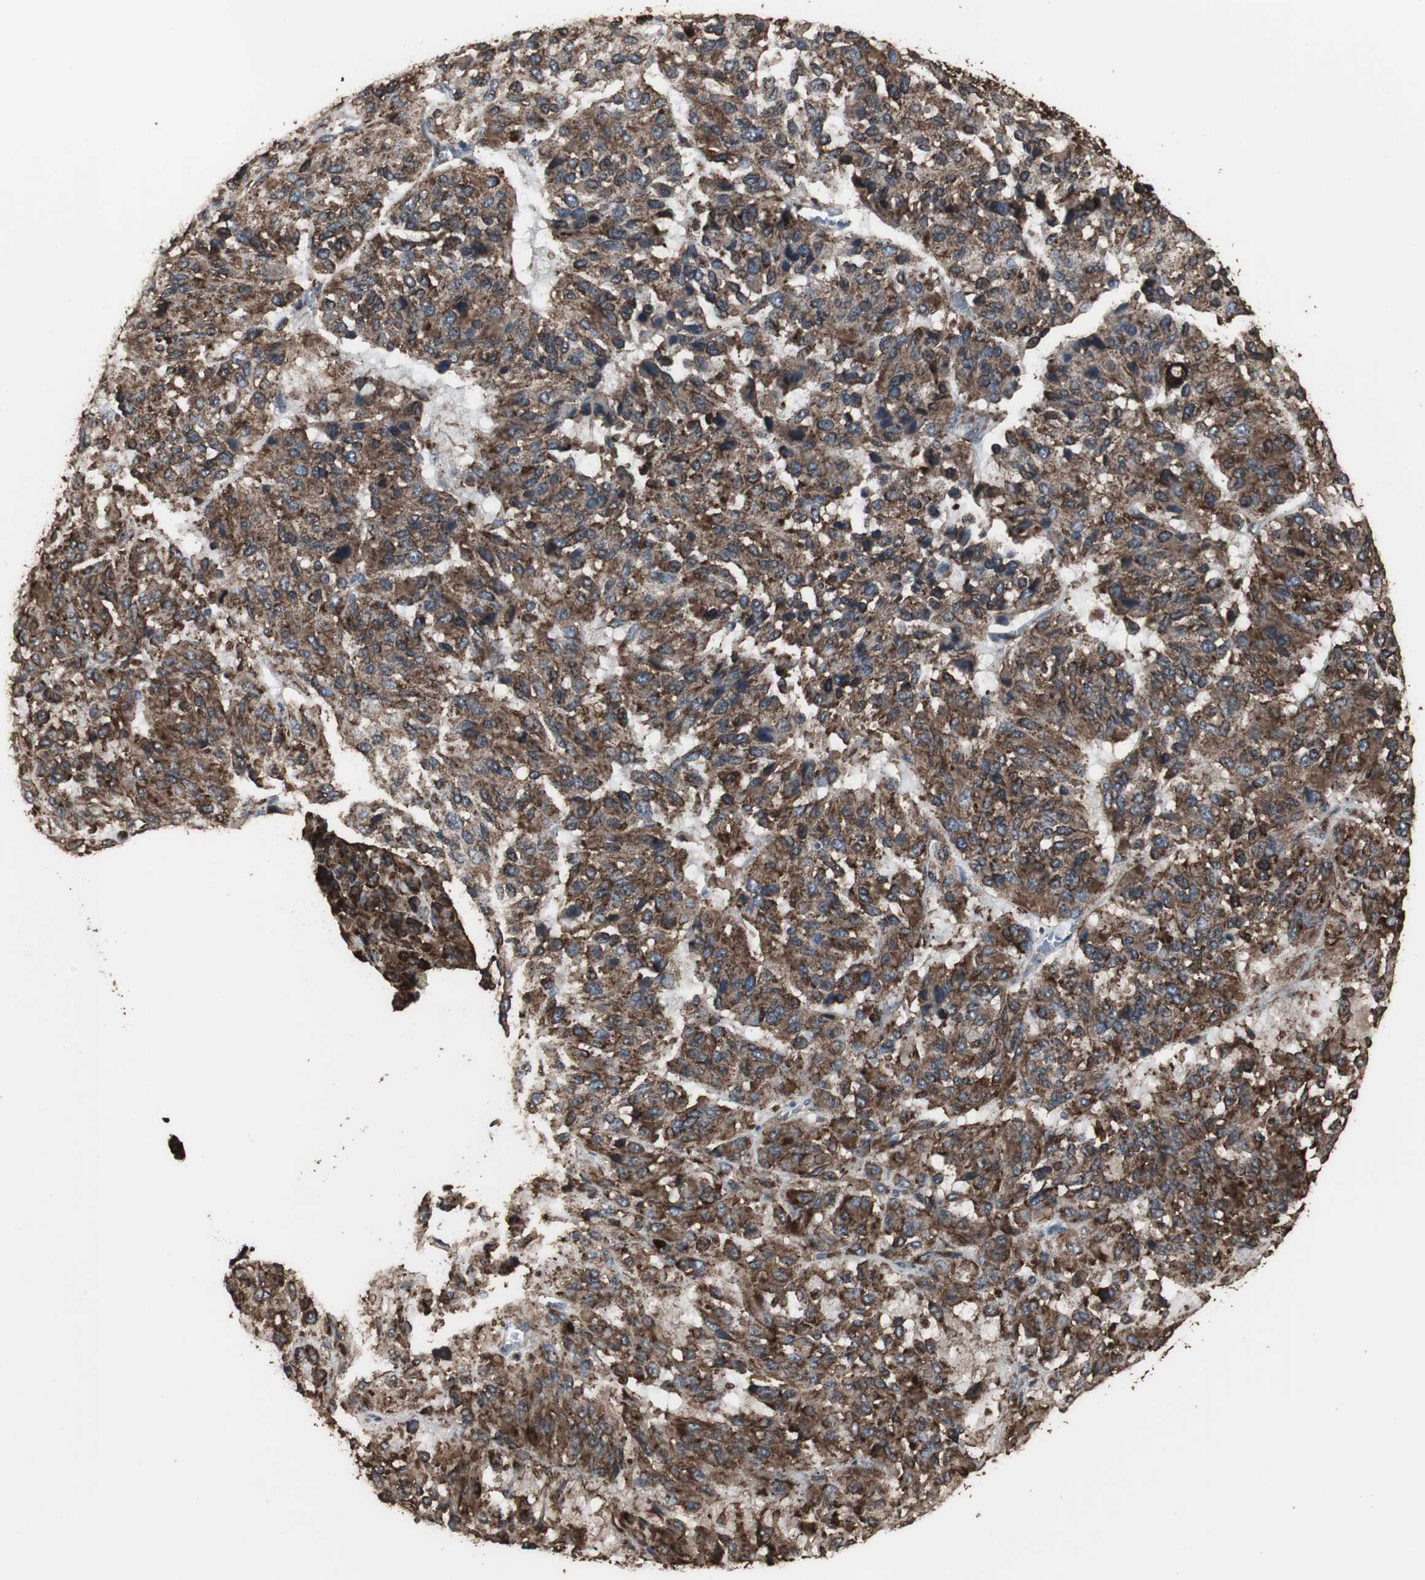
{"staining": {"intensity": "strong", "quantity": ">75%", "location": "cytoplasmic/membranous"}, "tissue": "melanoma", "cell_type": "Tumor cells", "image_type": "cancer", "snomed": [{"axis": "morphology", "description": "Malignant melanoma, Metastatic site"}, {"axis": "topography", "description": "Lung"}], "caption": "High-power microscopy captured an immunohistochemistry (IHC) photomicrograph of malignant melanoma (metastatic site), revealing strong cytoplasmic/membranous expression in approximately >75% of tumor cells.", "gene": "CALU", "patient": {"sex": "male", "age": 64}}